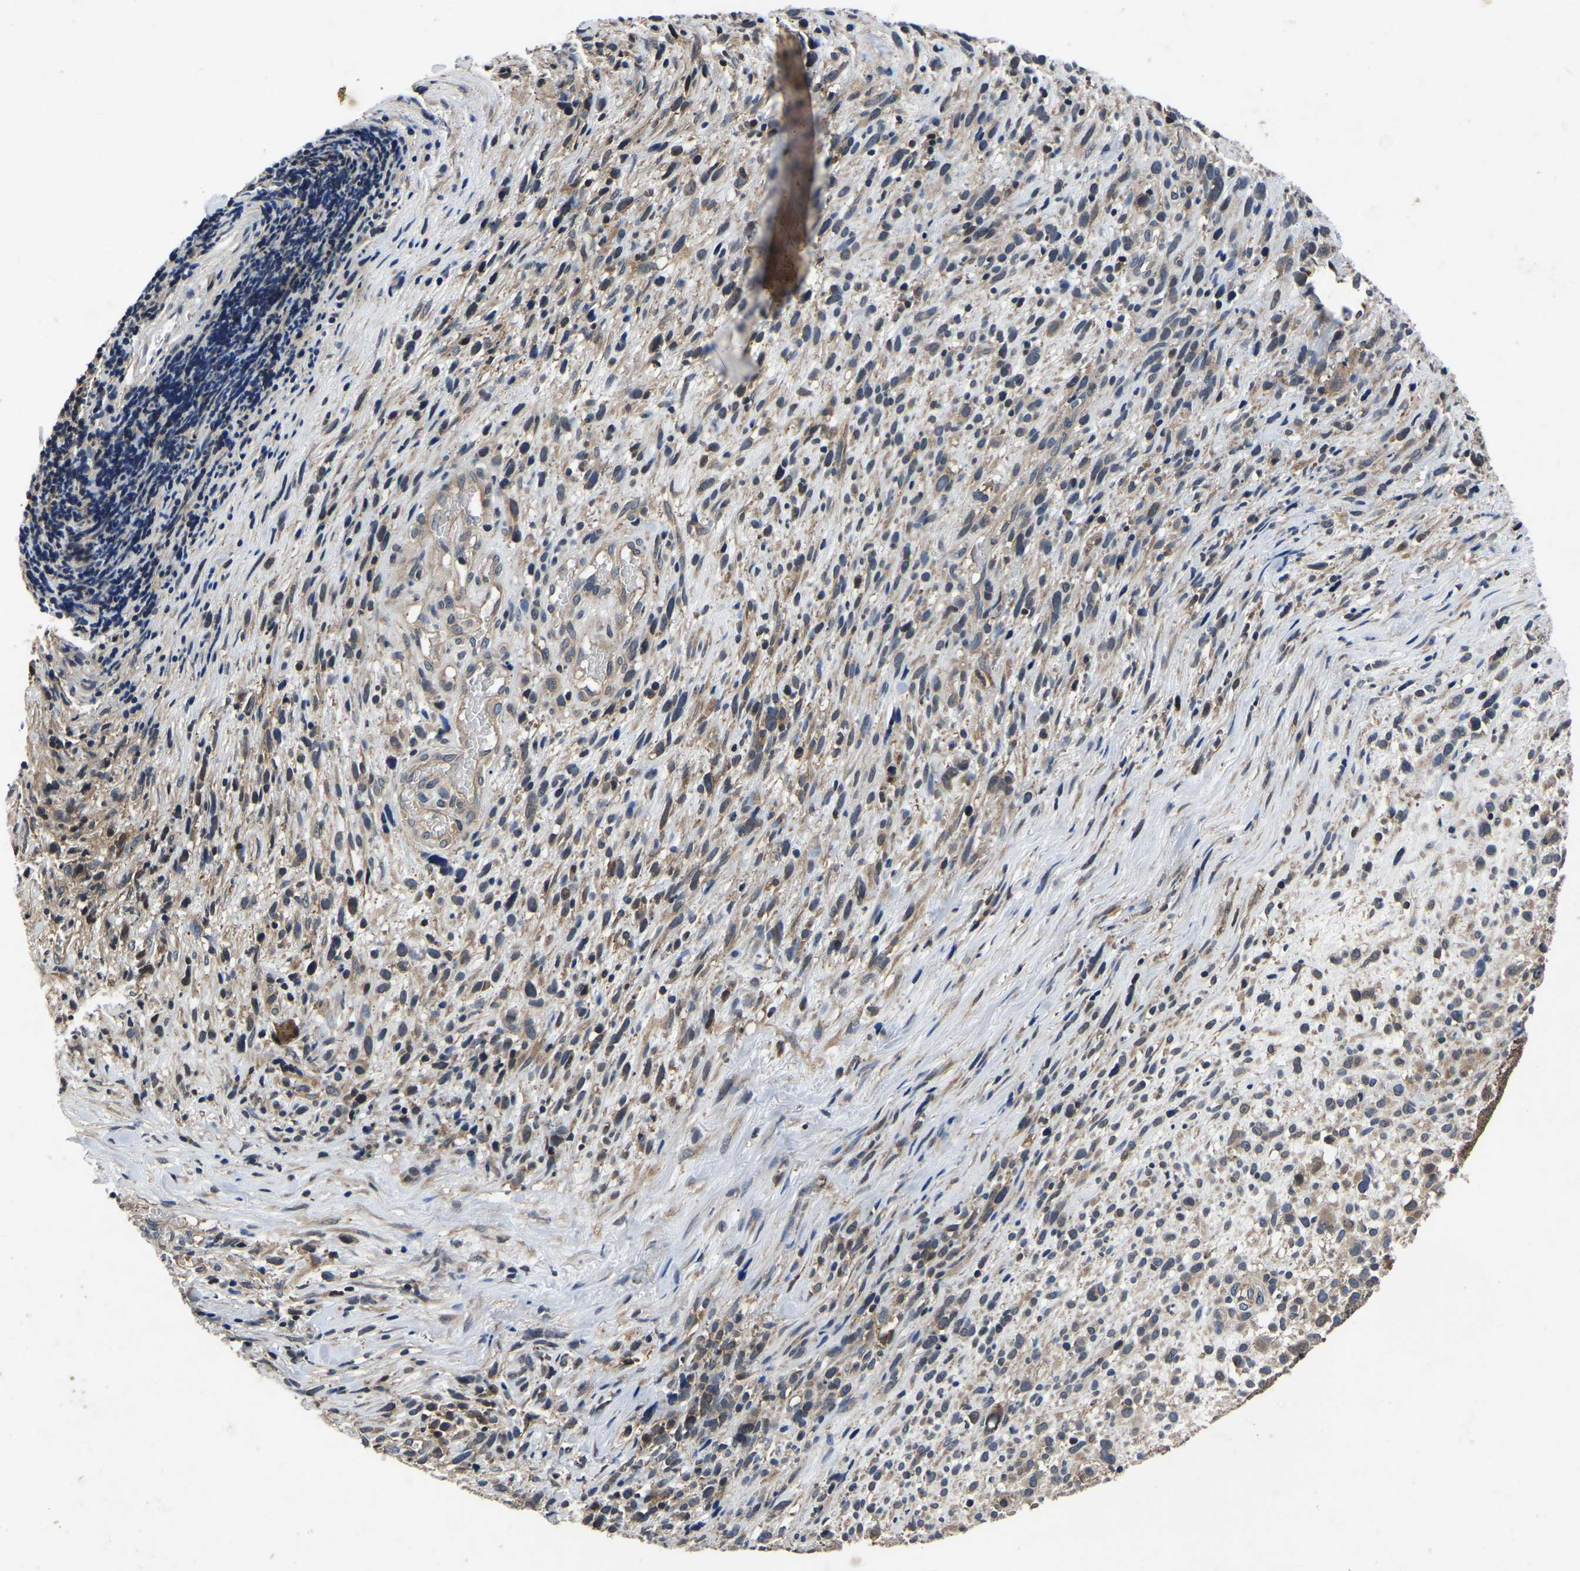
{"staining": {"intensity": "moderate", "quantity": ">75%", "location": "cytoplasmic/membranous"}, "tissue": "melanoma", "cell_type": "Tumor cells", "image_type": "cancer", "snomed": [{"axis": "morphology", "description": "Malignant melanoma, NOS"}, {"axis": "topography", "description": "Skin"}], "caption": "Approximately >75% of tumor cells in melanoma reveal moderate cytoplasmic/membranous protein staining as visualized by brown immunohistochemical staining.", "gene": "FGD5", "patient": {"sex": "female", "age": 55}}